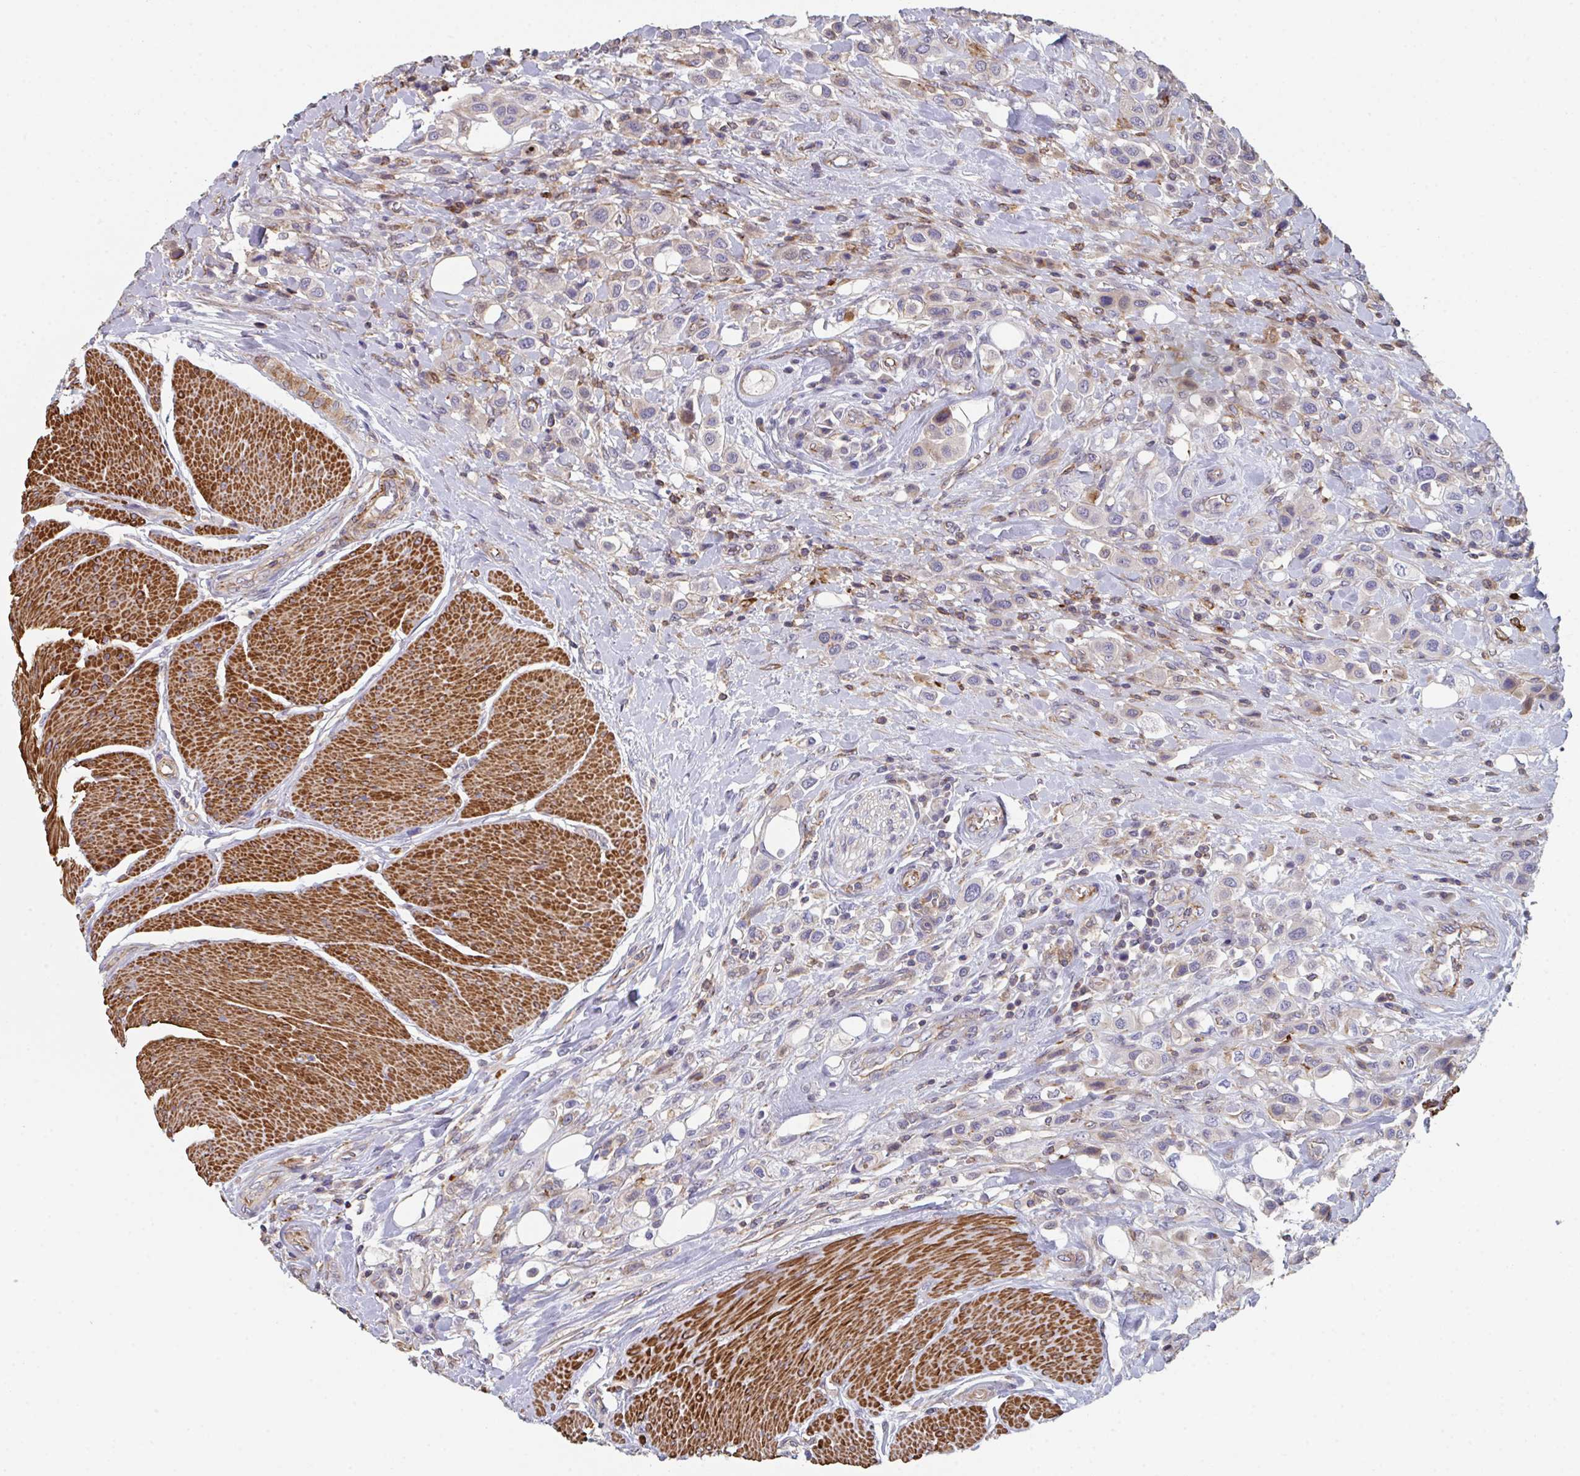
{"staining": {"intensity": "negative", "quantity": "none", "location": "none"}, "tissue": "urothelial cancer", "cell_type": "Tumor cells", "image_type": "cancer", "snomed": [{"axis": "morphology", "description": "Urothelial carcinoma, High grade"}, {"axis": "topography", "description": "Urinary bladder"}], "caption": "A photomicrograph of human urothelial cancer is negative for staining in tumor cells.", "gene": "FZD2", "patient": {"sex": "male", "age": 50}}